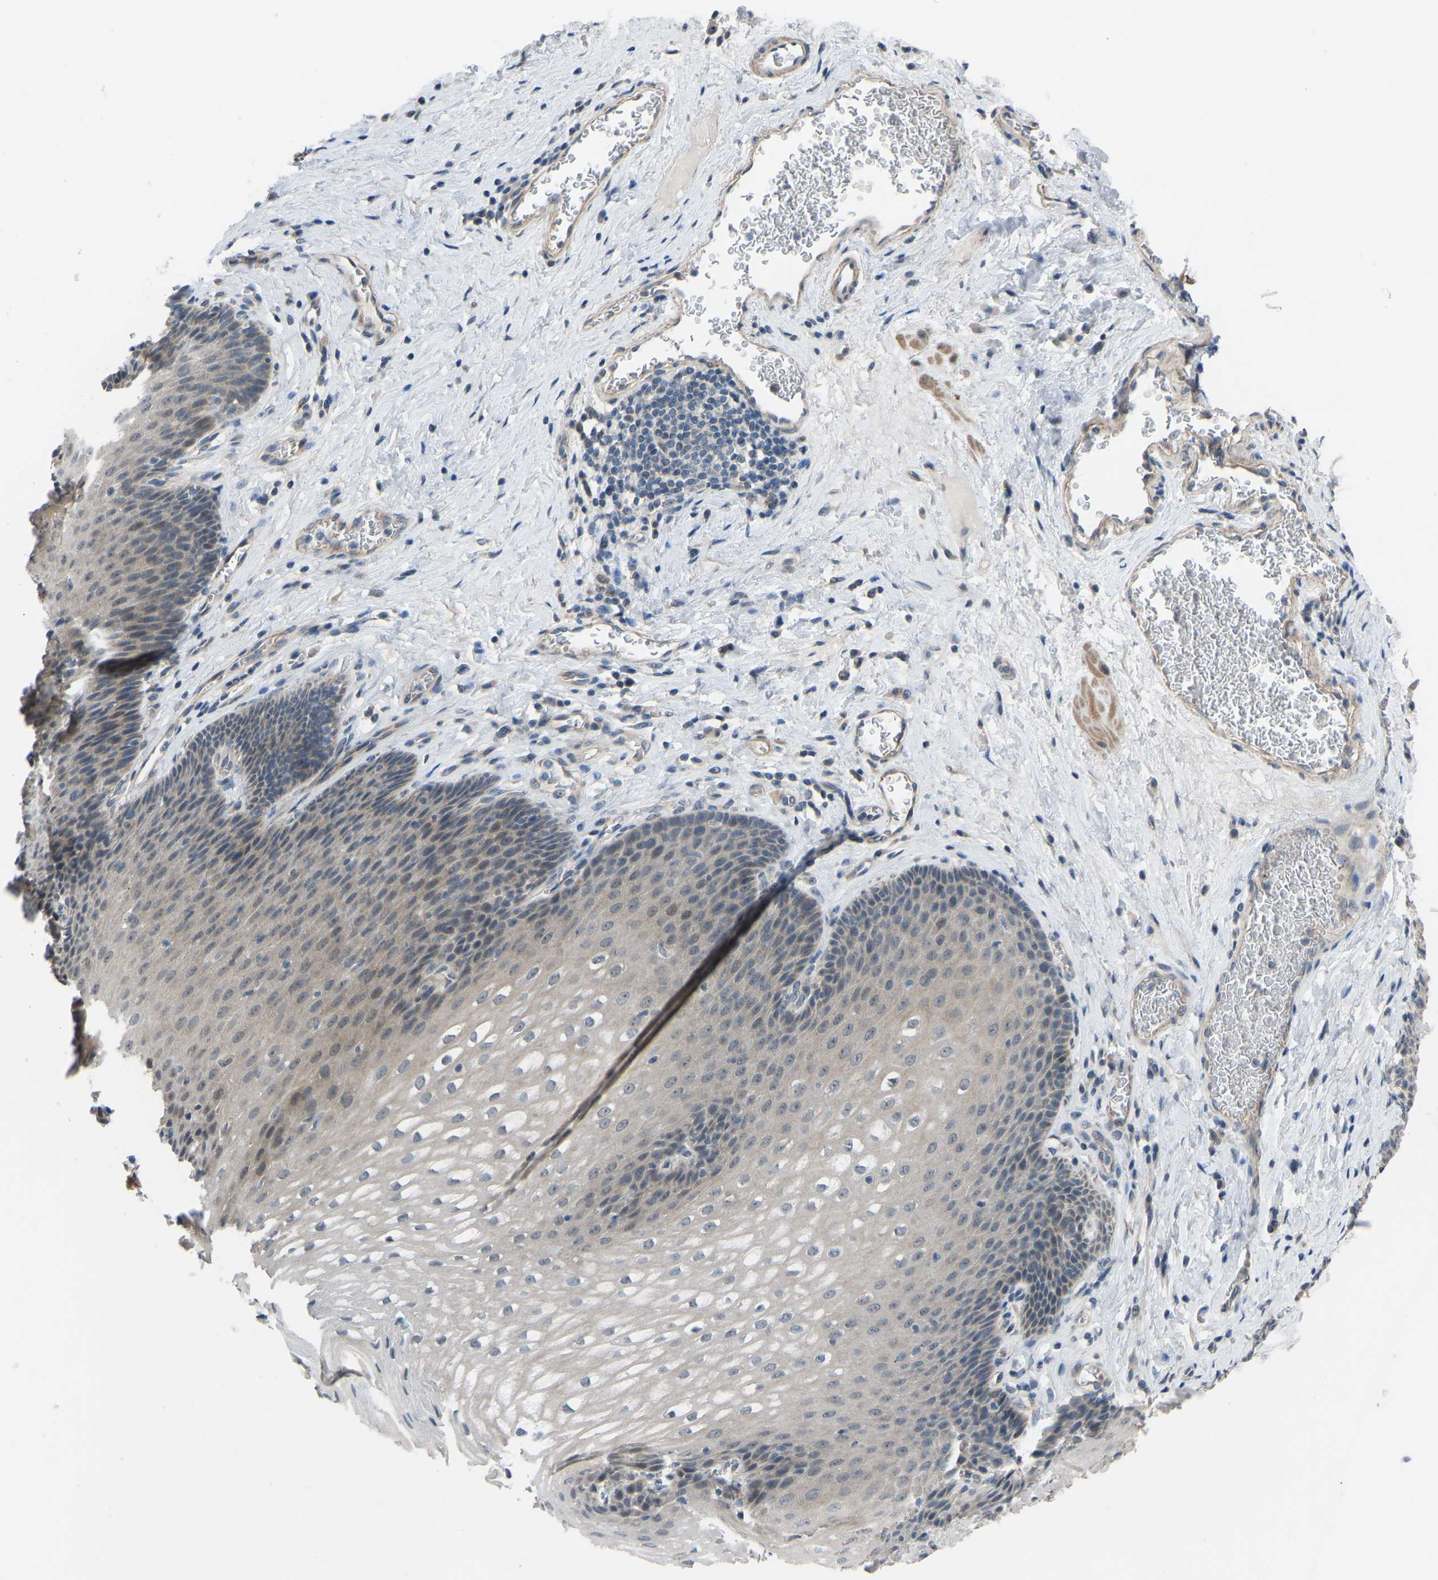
{"staining": {"intensity": "weak", "quantity": "<25%", "location": "cytoplasmic/membranous"}, "tissue": "esophagus", "cell_type": "Squamous epithelial cells", "image_type": "normal", "snomed": [{"axis": "morphology", "description": "Normal tissue, NOS"}, {"axis": "topography", "description": "Esophagus"}], "caption": "The immunohistochemistry (IHC) photomicrograph has no significant positivity in squamous epithelial cells of esophagus. (Stains: DAB (3,3'-diaminobenzidine) immunohistochemistry (IHC) with hematoxylin counter stain, Microscopy: brightfield microscopy at high magnification).", "gene": "CDK2AP1", "patient": {"sex": "male", "age": 48}}